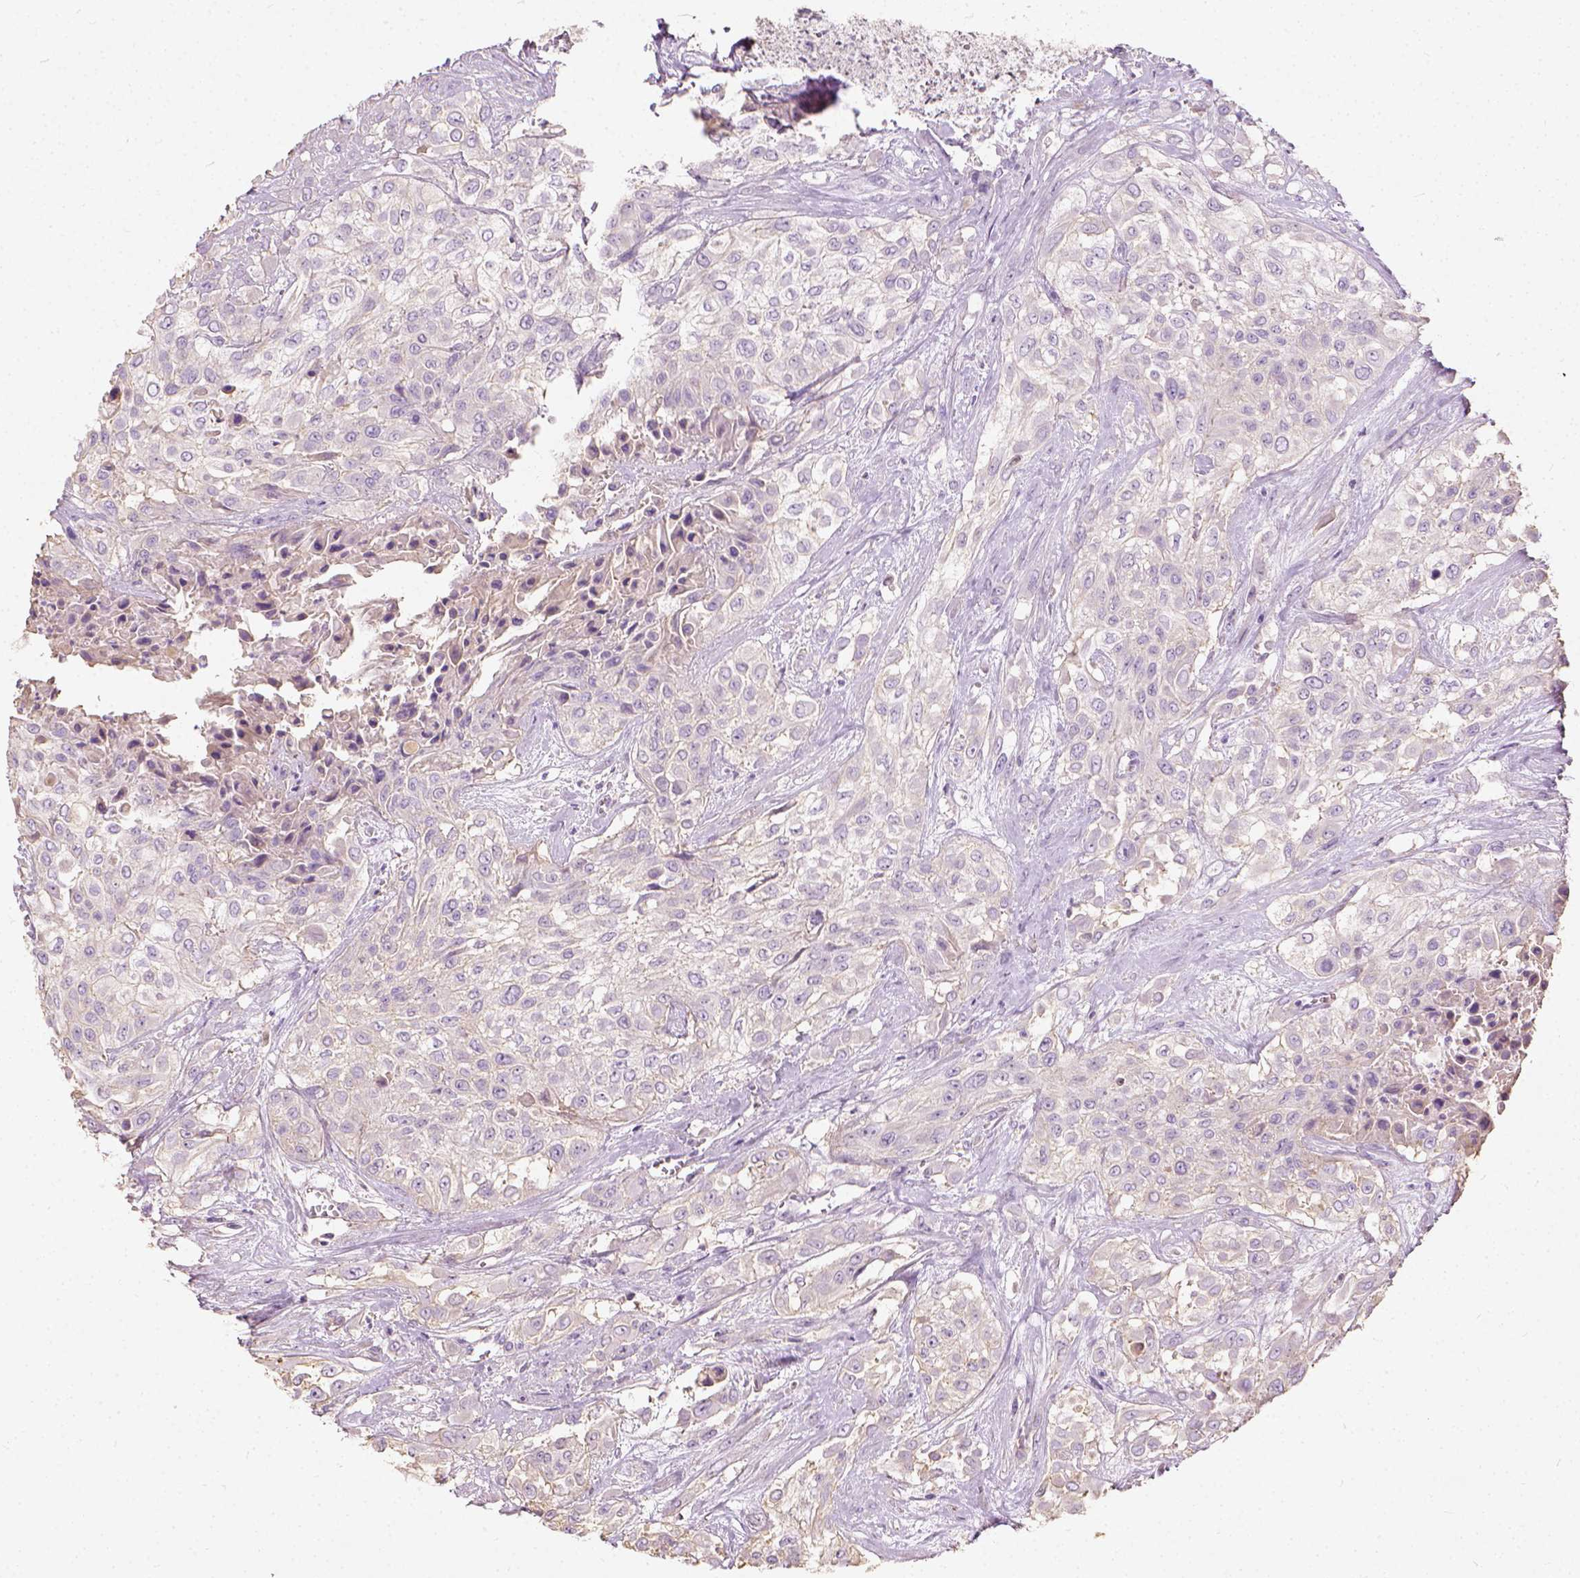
{"staining": {"intensity": "negative", "quantity": "none", "location": "none"}, "tissue": "urothelial cancer", "cell_type": "Tumor cells", "image_type": "cancer", "snomed": [{"axis": "morphology", "description": "Urothelial carcinoma, High grade"}, {"axis": "topography", "description": "Urinary bladder"}], "caption": "Protein analysis of urothelial cancer shows no significant expression in tumor cells.", "gene": "DHCR24", "patient": {"sex": "male", "age": 57}}